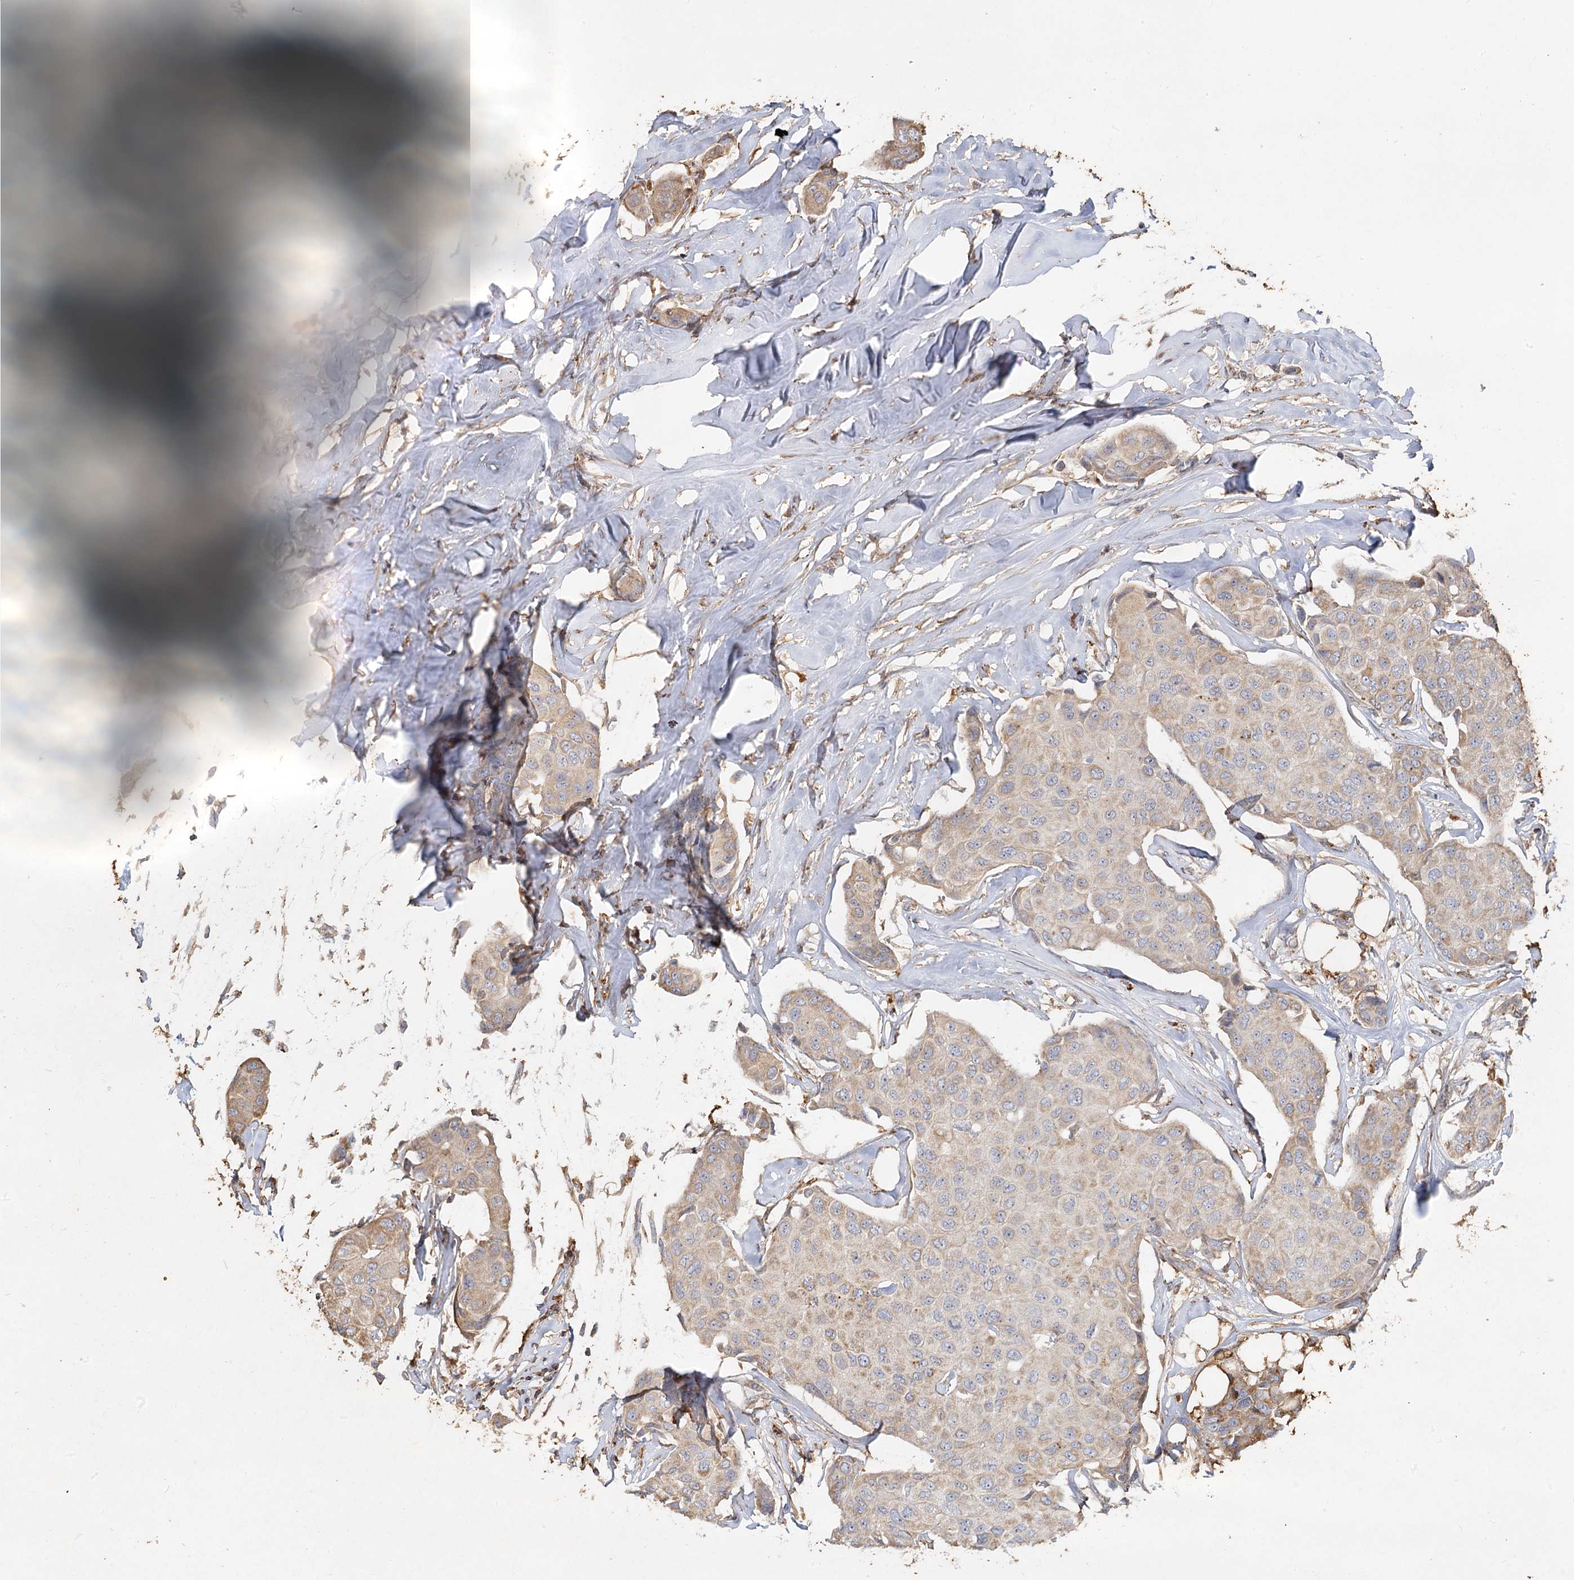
{"staining": {"intensity": "moderate", "quantity": "25%-75%", "location": "cytoplasmic/membranous"}, "tissue": "breast cancer", "cell_type": "Tumor cells", "image_type": "cancer", "snomed": [{"axis": "morphology", "description": "Duct carcinoma"}, {"axis": "topography", "description": "Breast"}], "caption": "Breast cancer (infiltrating ductal carcinoma) tissue reveals moderate cytoplasmic/membranous expression in approximately 25%-75% of tumor cells, visualized by immunohistochemistry.", "gene": "PIK3C2A", "patient": {"sex": "female", "age": 80}}